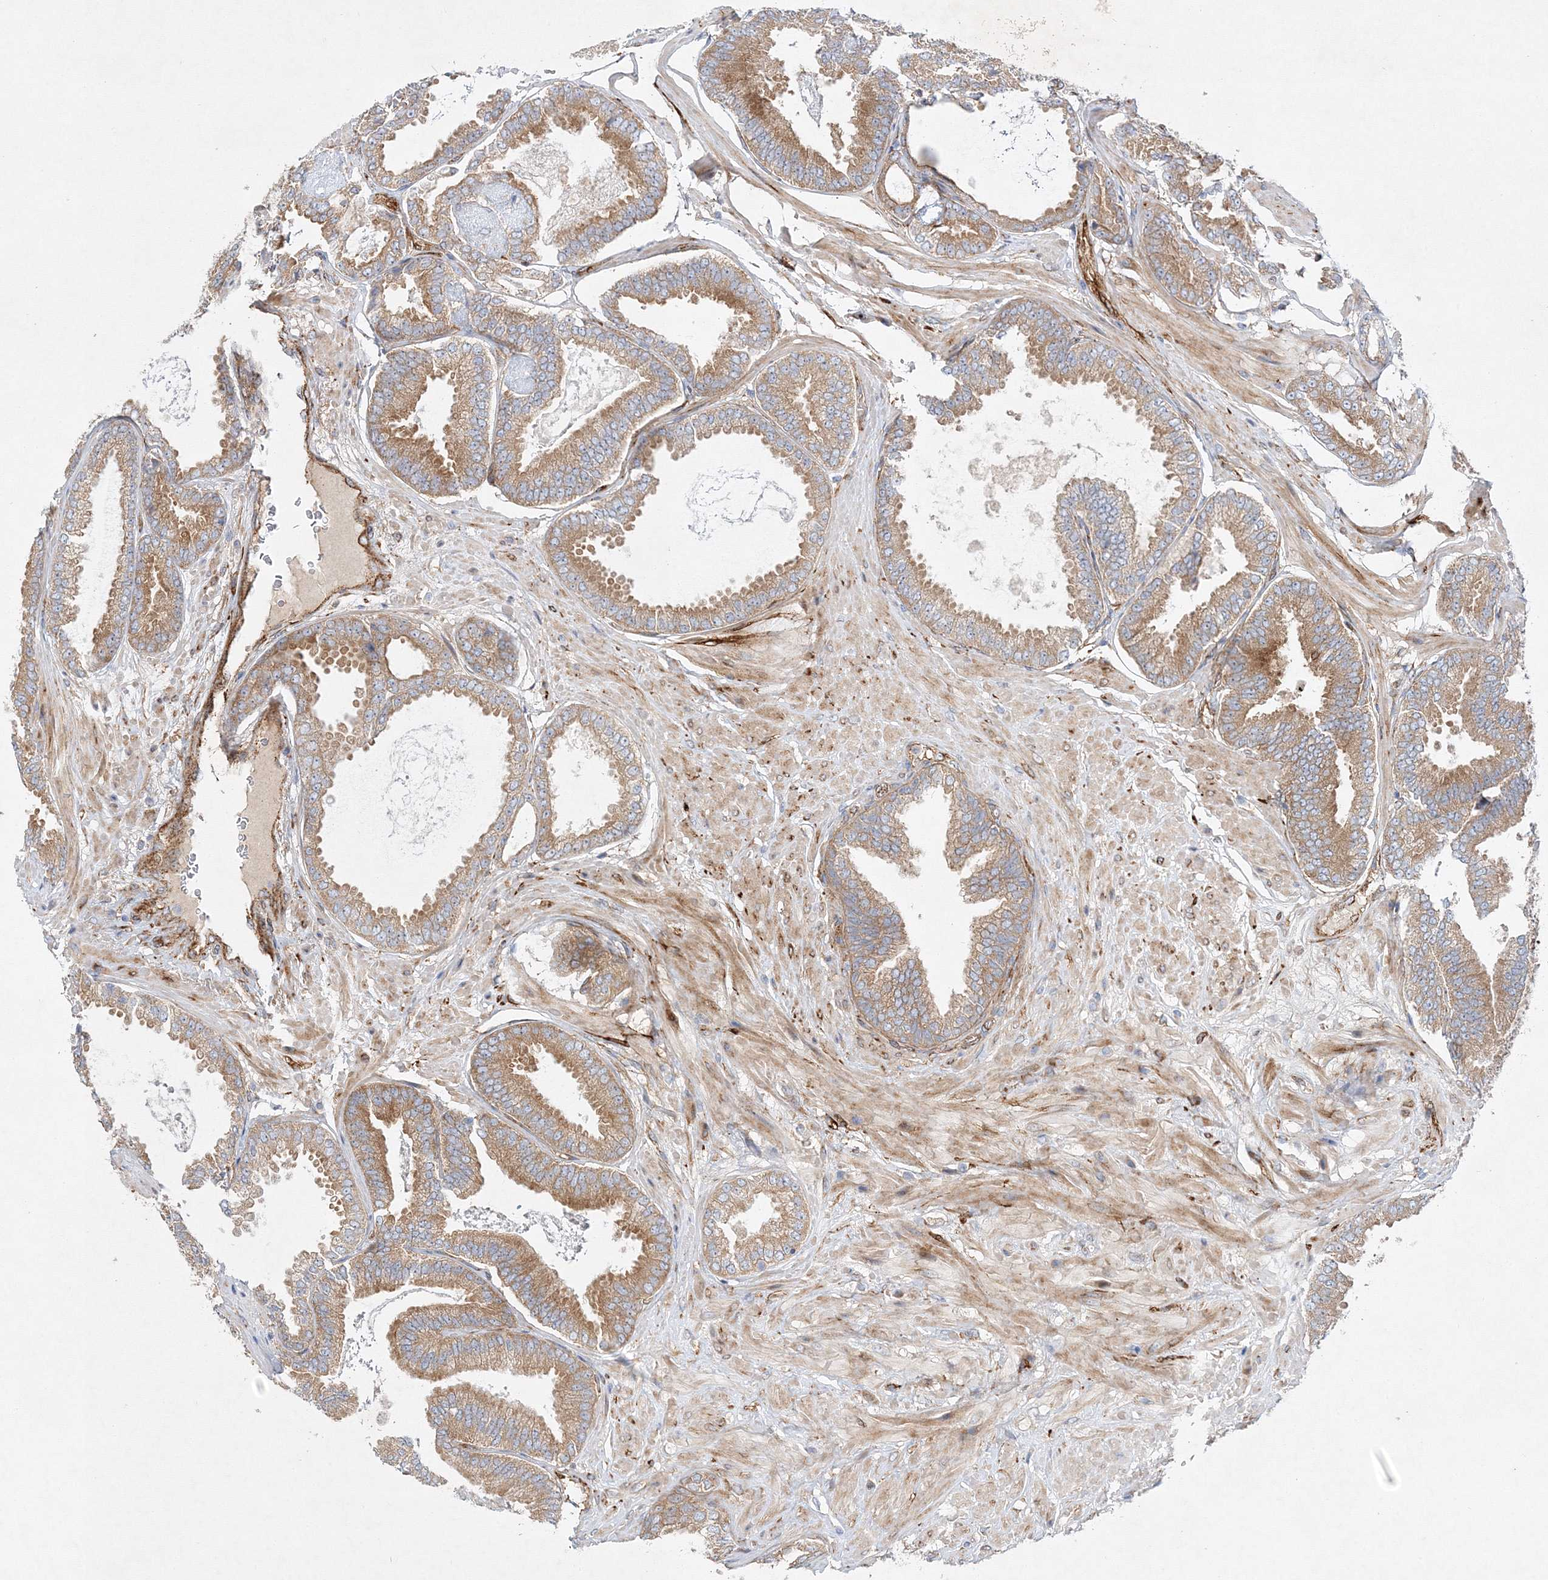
{"staining": {"intensity": "moderate", "quantity": ">75%", "location": "cytoplasmic/membranous"}, "tissue": "prostate cancer", "cell_type": "Tumor cells", "image_type": "cancer", "snomed": [{"axis": "morphology", "description": "Adenocarcinoma, Low grade"}, {"axis": "topography", "description": "Prostate"}], "caption": "The image demonstrates staining of prostate cancer, revealing moderate cytoplasmic/membranous protein expression (brown color) within tumor cells.", "gene": "ZFYVE16", "patient": {"sex": "male", "age": 71}}